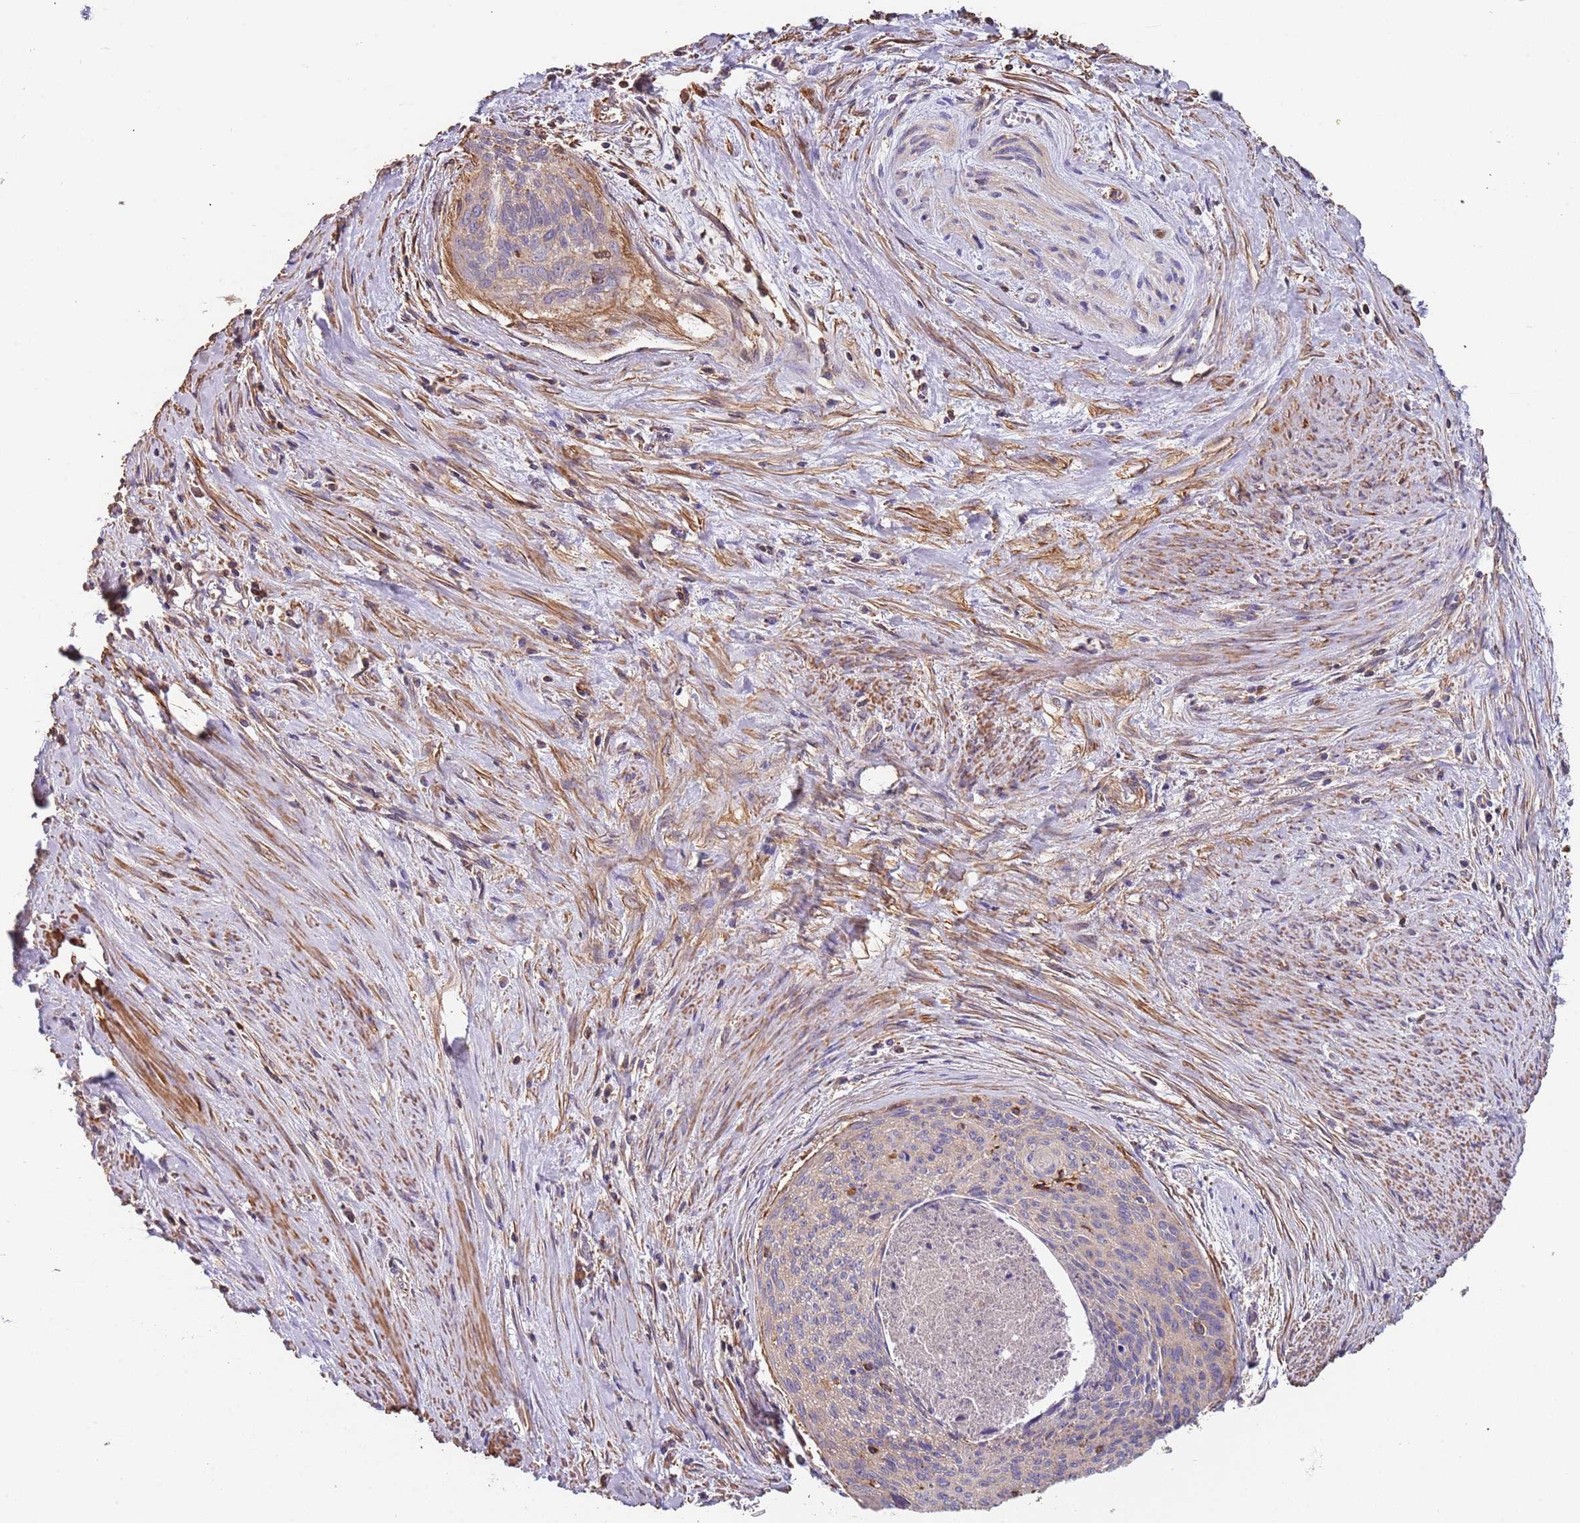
{"staining": {"intensity": "weak", "quantity": "<25%", "location": "cytoplasmic/membranous"}, "tissue": "cervical cancer", "cell_type": "Tumor cells", "image_type": "cancer", "snomed": [{"axis": "morphology", "description": "Squamous cell carcinoma, NOS"}, {"axis": "topography", "description": "Cervix"}], "caption": "The image displays no staining of tumor cells in cervical cancer.", "gene": "SYT4", "patient": {"sex": "female", "age": 55}}